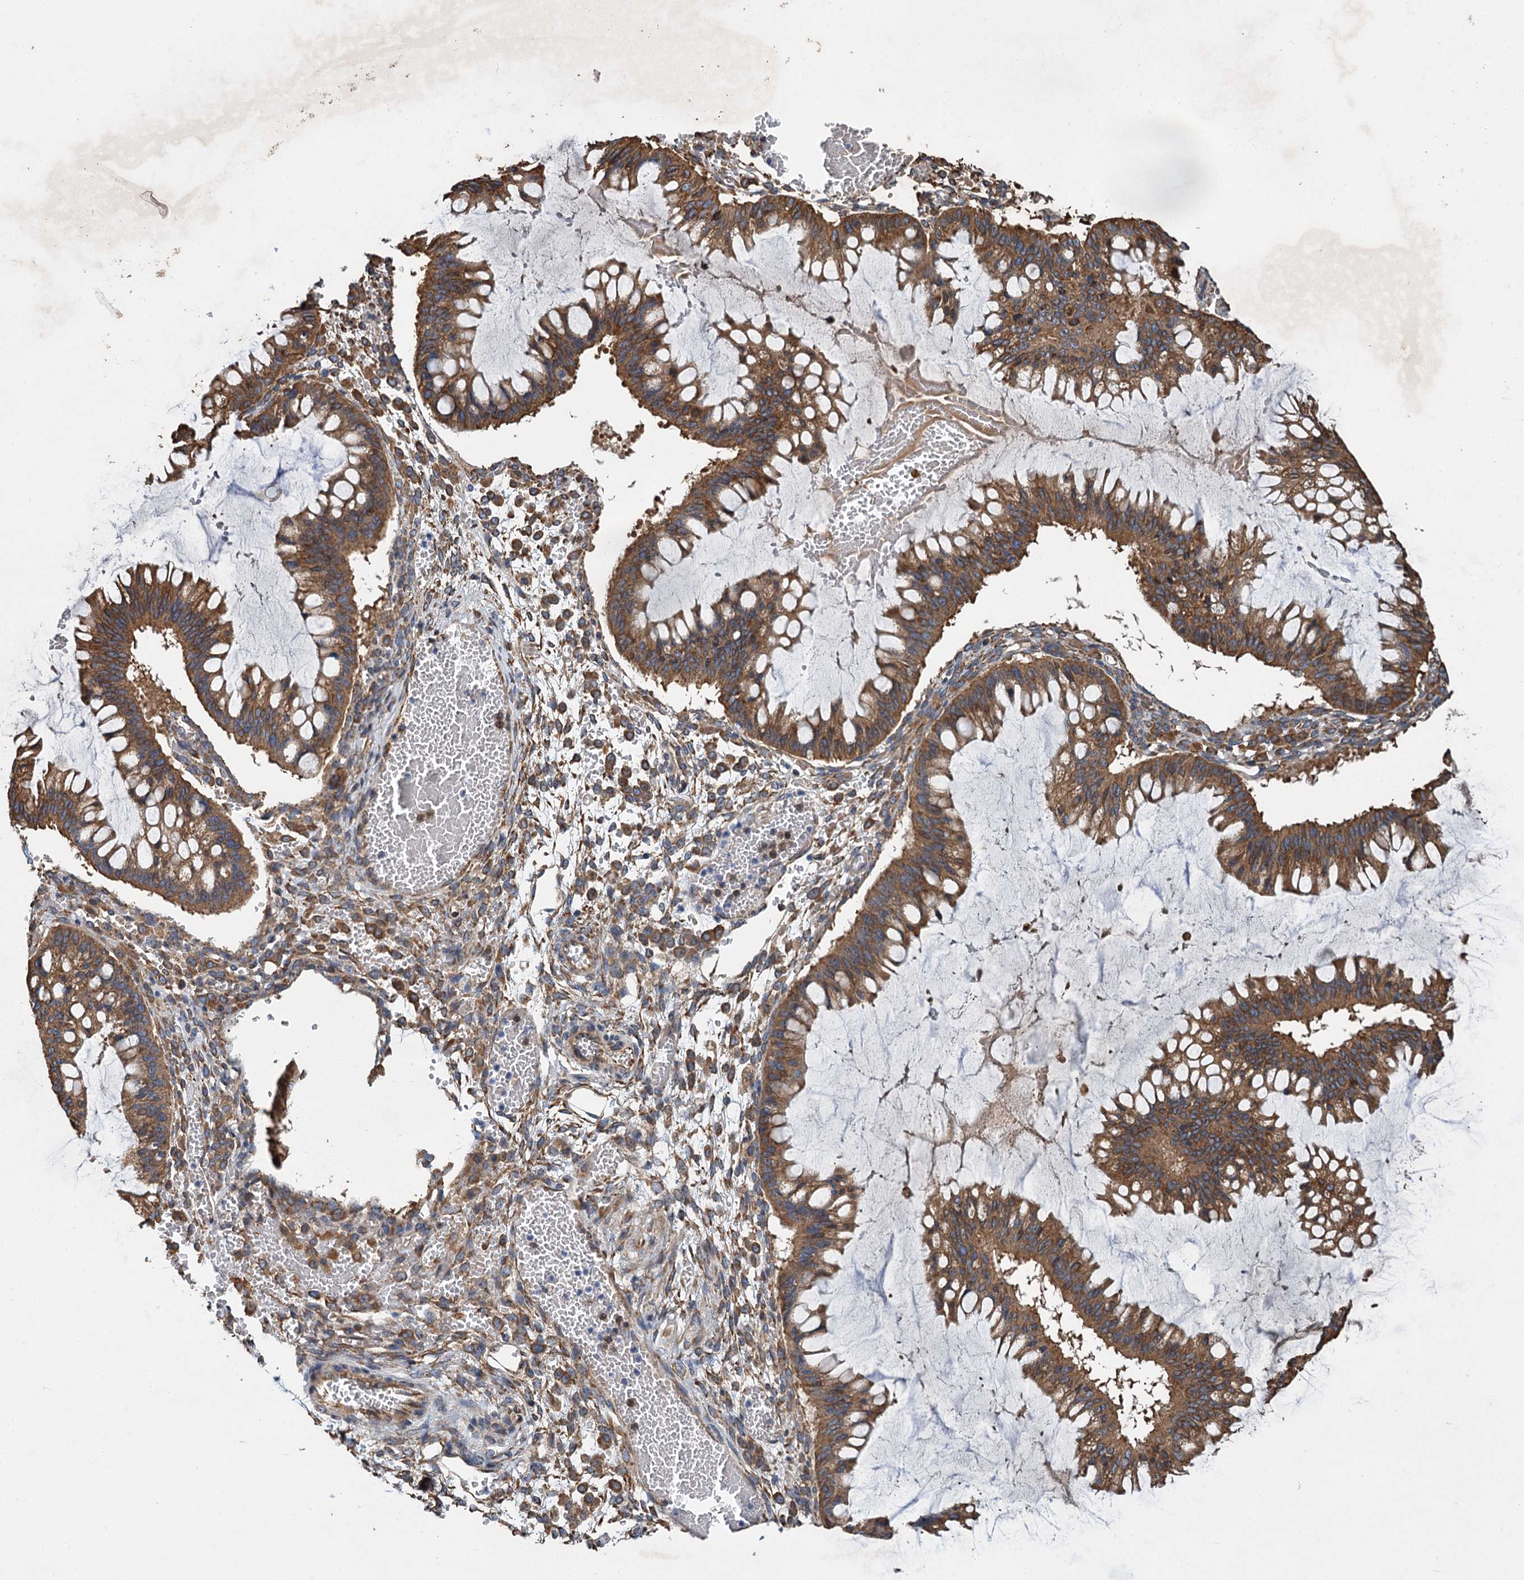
{"staining": {"intensity": "moderate", "quantity": ">75%", "location": "cytoplasmic/membranous"}, "tissue": "ovarian cancer", "cell_type": "Tumor cells", "image_type": "cancer", "snomed": [{"axis": "morphology", "description": "Cystadenocarcinoma, mucinous, NOS"}, {"axis": "topography", "description": "Ovary"}], "caption": "Approximately >75% of tumor cells in ovarian cancer exhibit moderate cytoplasmic/membranous protein expression as visualized by brown immunohistochemical staining.", "gene": "LINS1", "patient": {"sex": "female", "age": 73}}